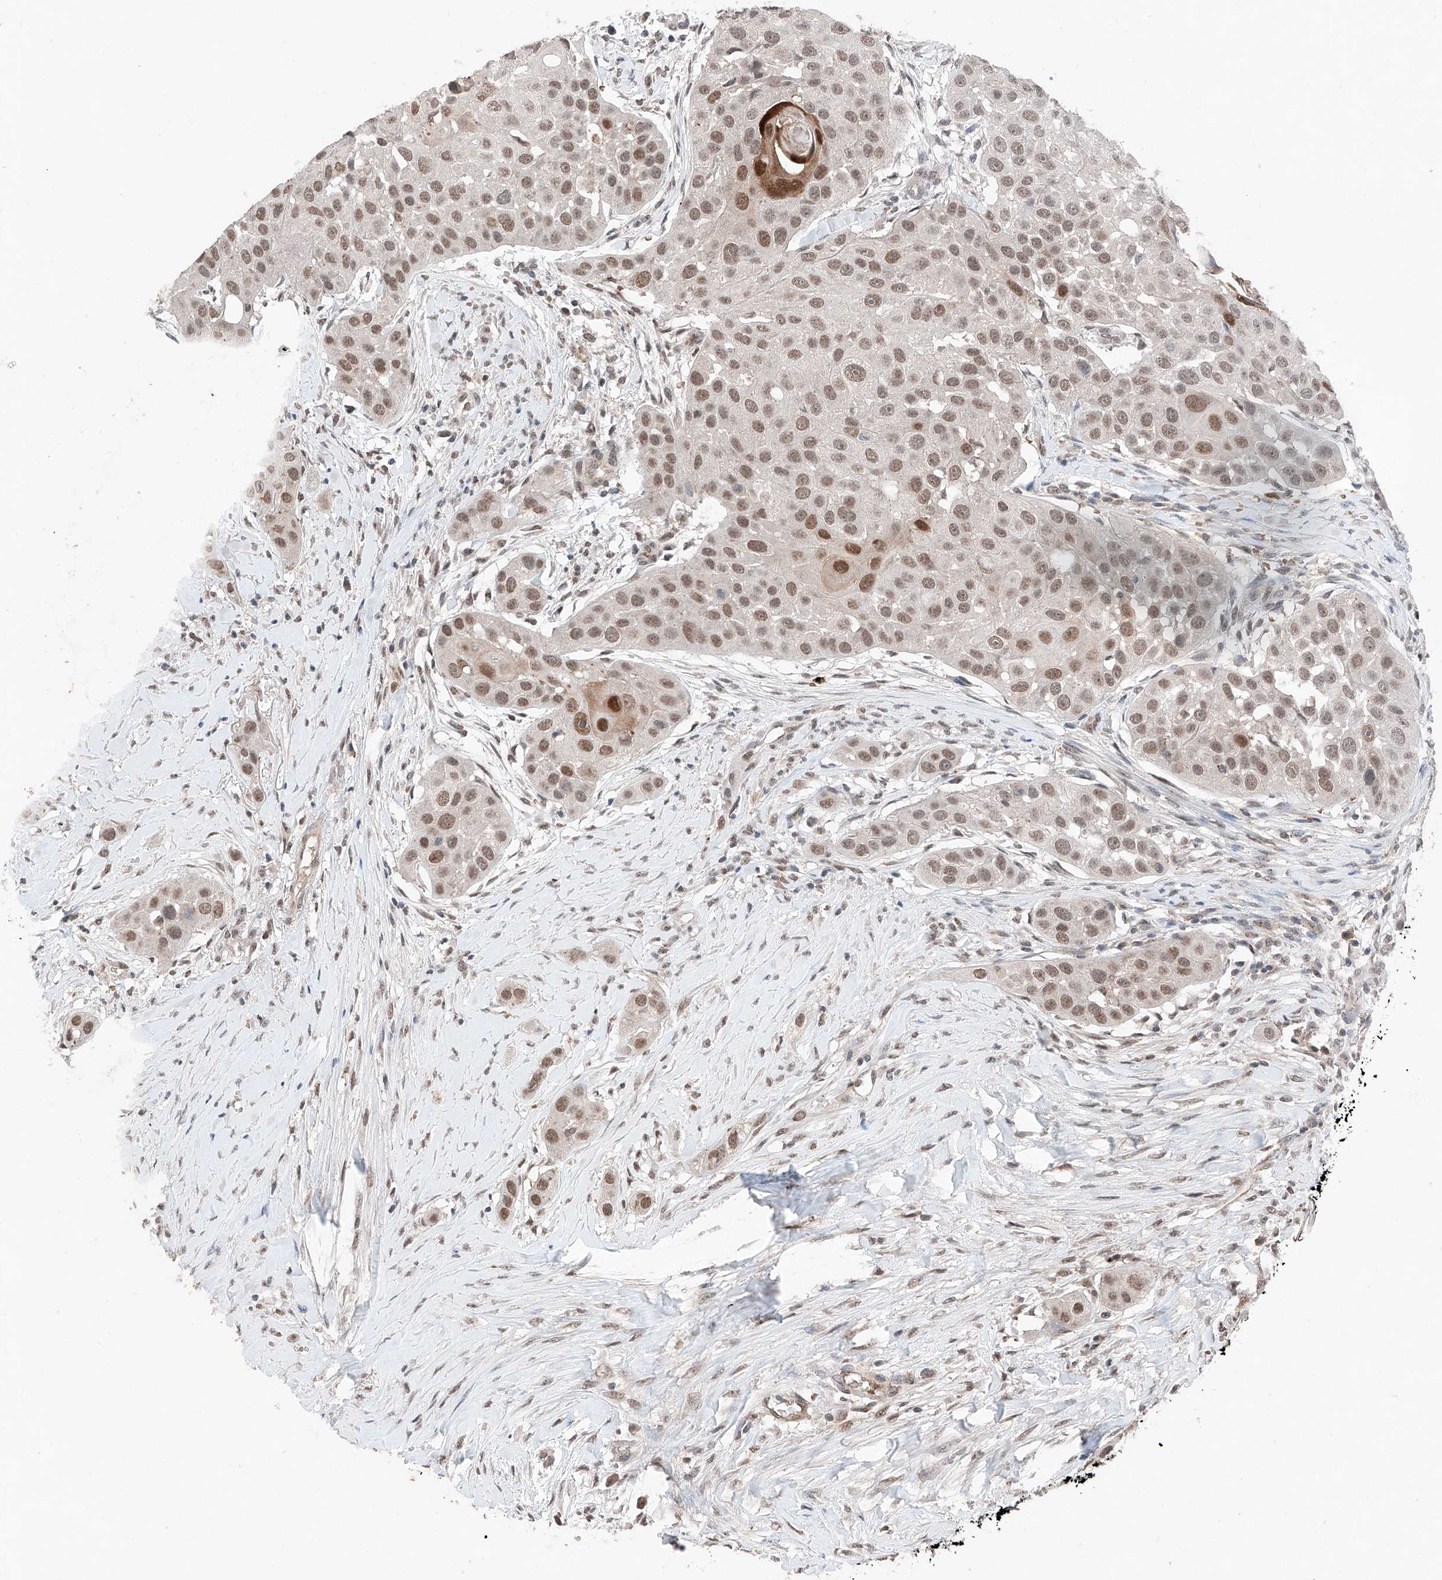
{"staining": {"intensity": "moderate", "quantity": ">75%", "location": "nuclear"}, "tissue": "head and neck cancer", "cell_type": "Tumor cells", "image_type": "cancer", "snomed": [{"axis": "morphology", "description": "Normal tissue, NOS"}, {"axis": "morphology", "description": "Squamous cell carcinoma, NOS"}, {"axis": "topography", "description": "Skeletal muscle"}, {"axis": "topography", "description": "Head-Neck"}], "caption": "DAB (3,3'-diaminobenzidine) immunohistochemical staining of head and neck squamous cell carcinoma demonstrates moderate nuclear protein staining in about >75% of tumor cells.", "gene": "TBX4", "patient": {"sex": "male", "age": 51}}